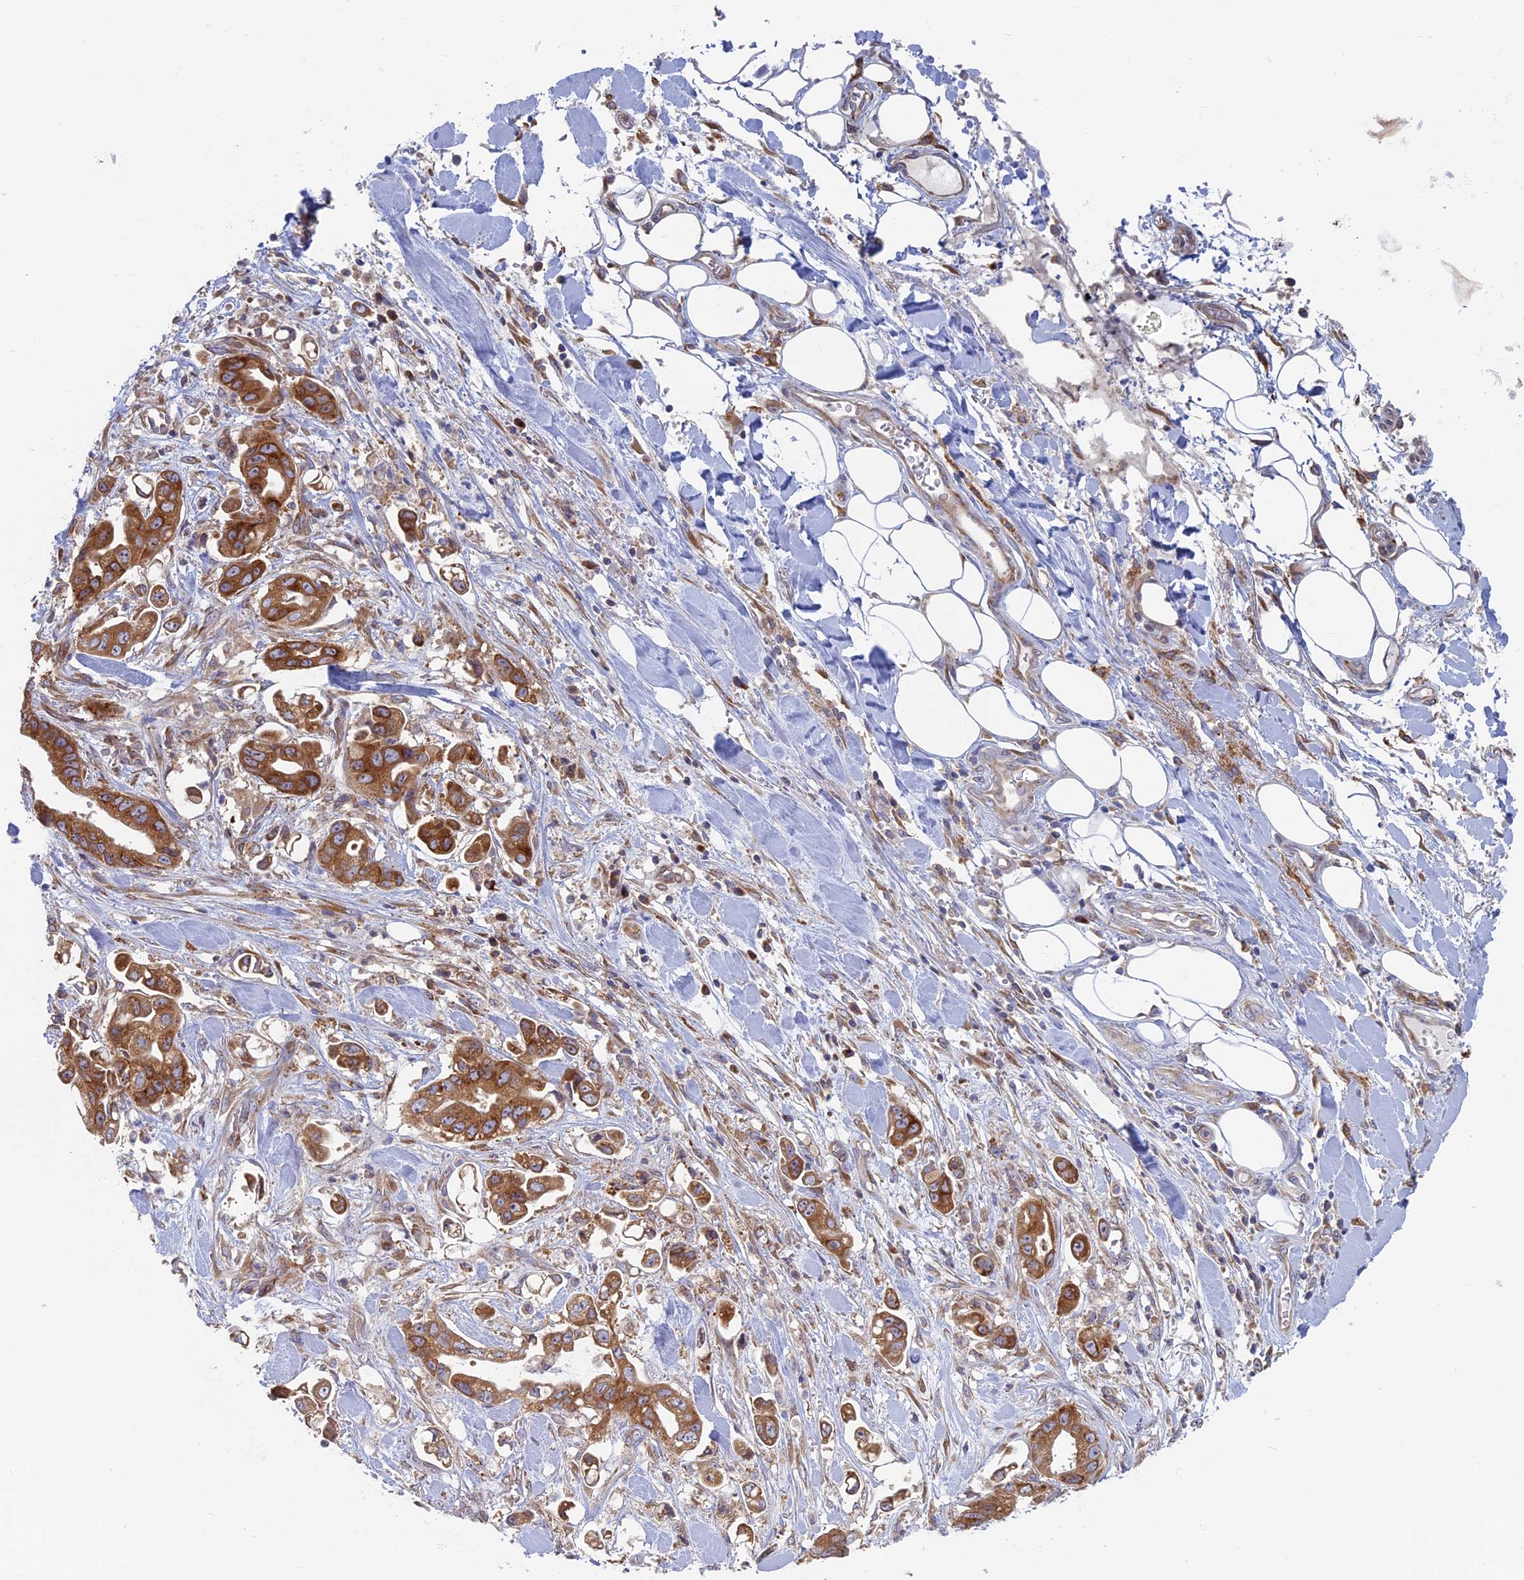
{"staining": {"intensity": "strong", "quantity": ">75%", "location": "cytoplasmic/membranous"}, "tissue": "stomach cancer", "cell_type": "Tumor cells", "image_type": "cancer", "snomed": [{"axis": "morphology", "description": "Adenocarcinoma, NOS"}, {"axis": "topography", "description": "Stomach"}], "caption": "Brown immunohistochemical staining in stomach cancer (adenocarcinoma) exhibits strong cytoplasmic/membranous positivity in about >75% of tumor cells.", "gene": "TBC1D30", "patient": {"sex": "male", "age": 62}}